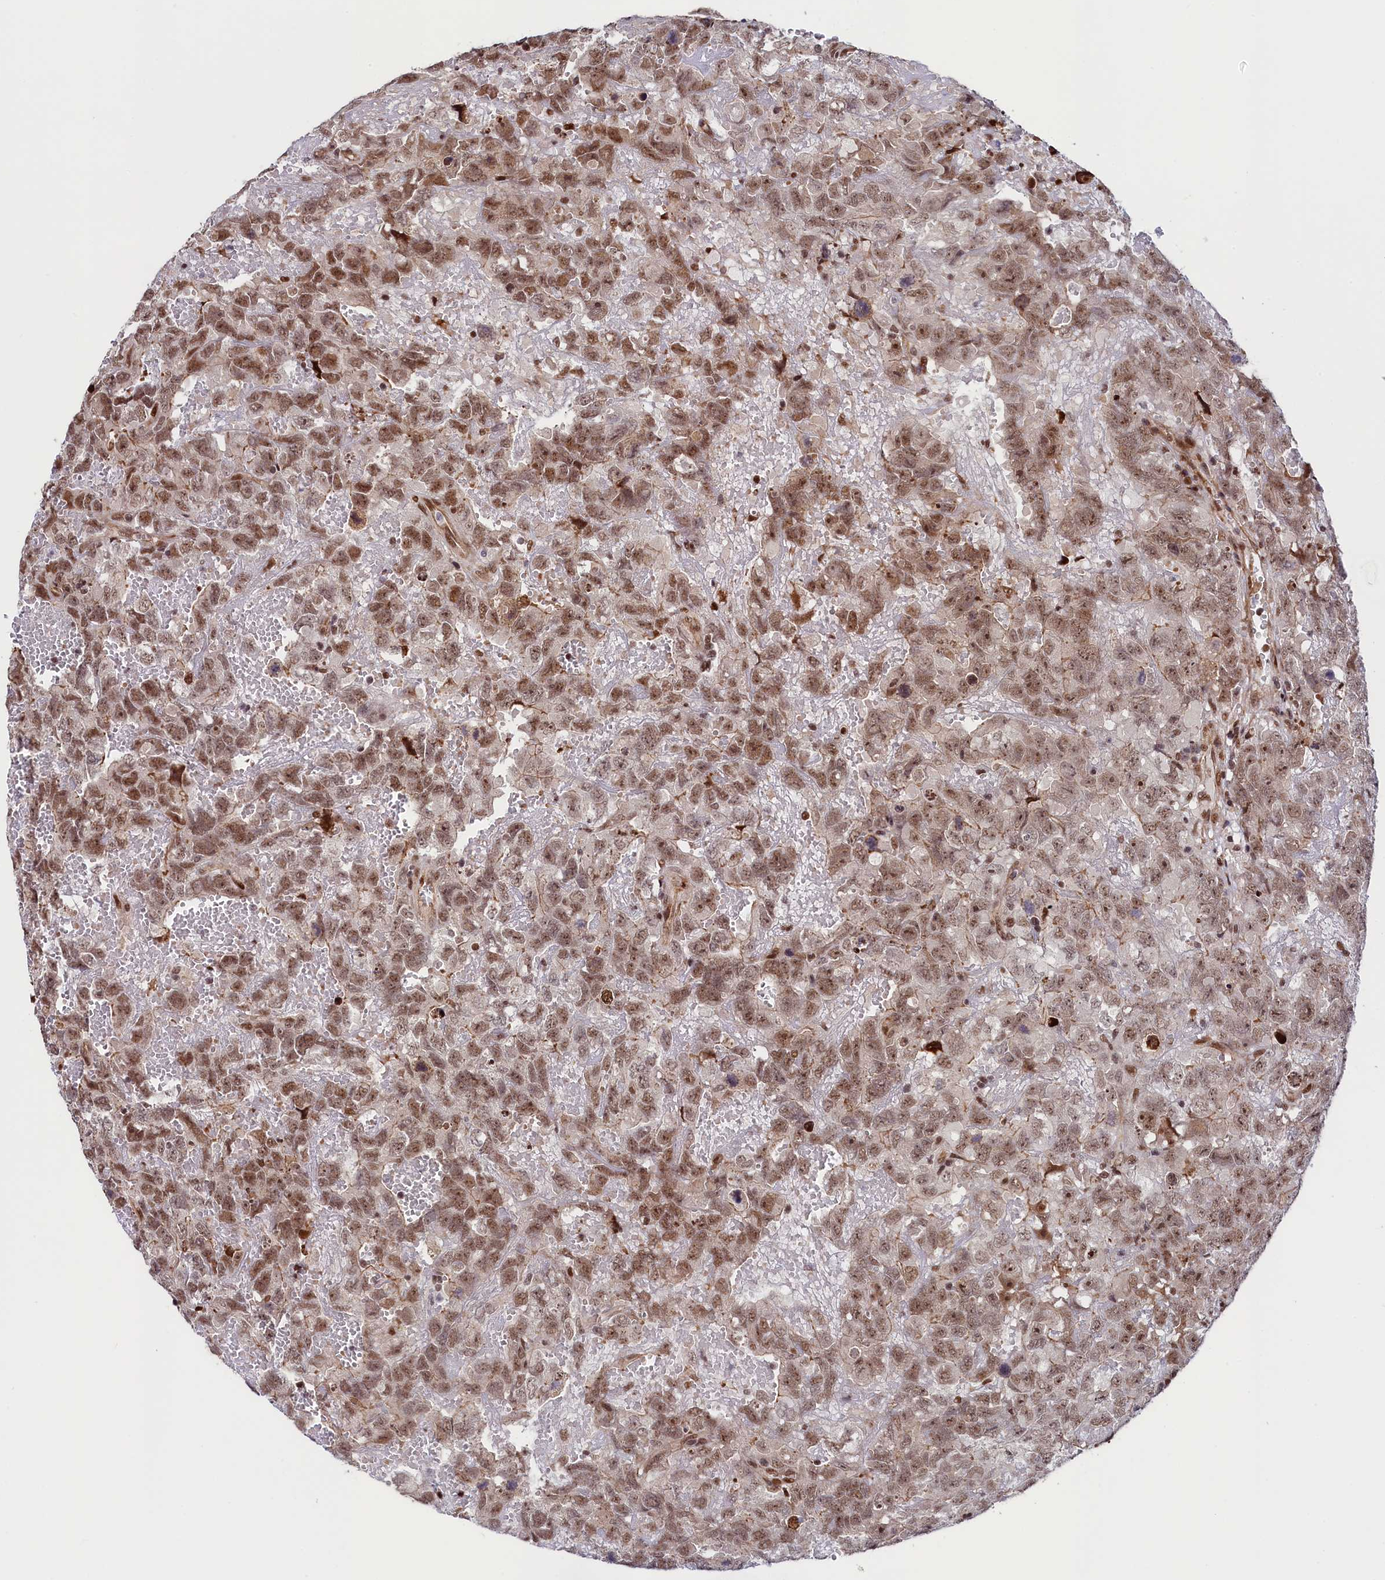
{"staining": {"intensity": "moderate", "quantity": ">75%", "location": "nuclear"}, "tissue": "testis cancer", "cell_type": "Tumor cells", "image_type": "cancer", "snomed": [{"axis": "morphology", "description": "Carcinoma, Embryonal, NOS"}, {"axis": "topography", "description": "Testis"}], "caption": "Brown immunohistochemical staining in human embryonal carcinoma (testis) exhibits moderate nuclear expression in about >75% of tumor cells. Using DAB (brown) and hematoxylin (blue) stains, captured at high magnification using brightfield microscopy.", "gene": "LEO1", "patient": {"sex": "male", "age": 45}}